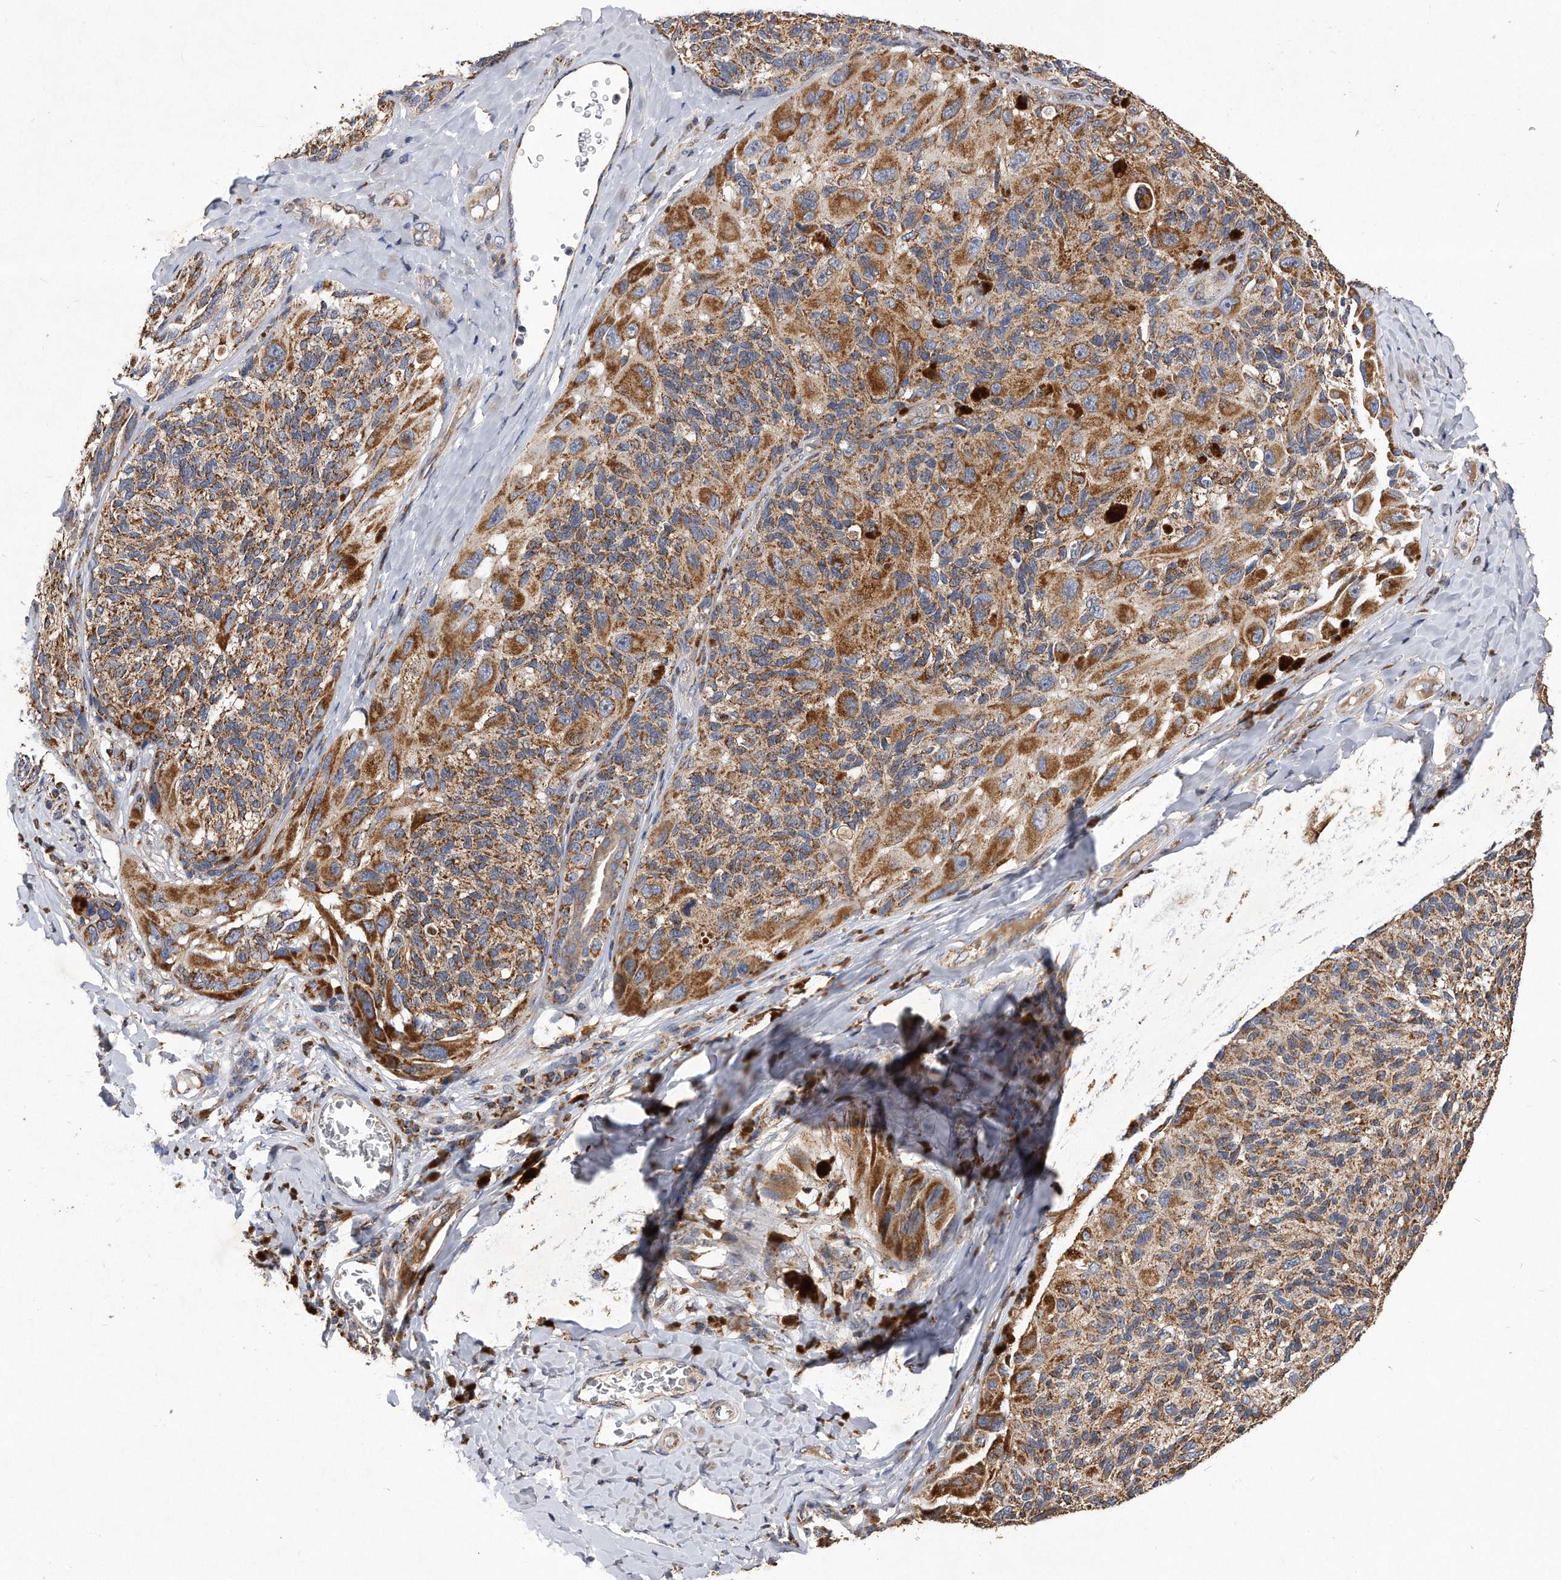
{"staining": {"intensity": "moderate", "quantity": ">75%", "location": "cytoplasmic/membranous"}, "tissue": "melanoma", "cell_type": "Tumor cells", "image_type": "cancer", "snomed": [{"axis": "morphology", "description": "Malignant melanoma, NOS"}, {"axis": "topography", "description": "Skin"}], "caption": "A medium amount of moderate cytoplasmic/membranous positivity is present in about >75% of tumor cells in melanoma tissue. Using DAB (3,3'-diaminobenzidine) (brown) and hematoxylin (blue) stains, captured at high magnification using brightfield microscopy.", "gene": "PPP5C", "patient": {"sex": "female", "age": 73}}